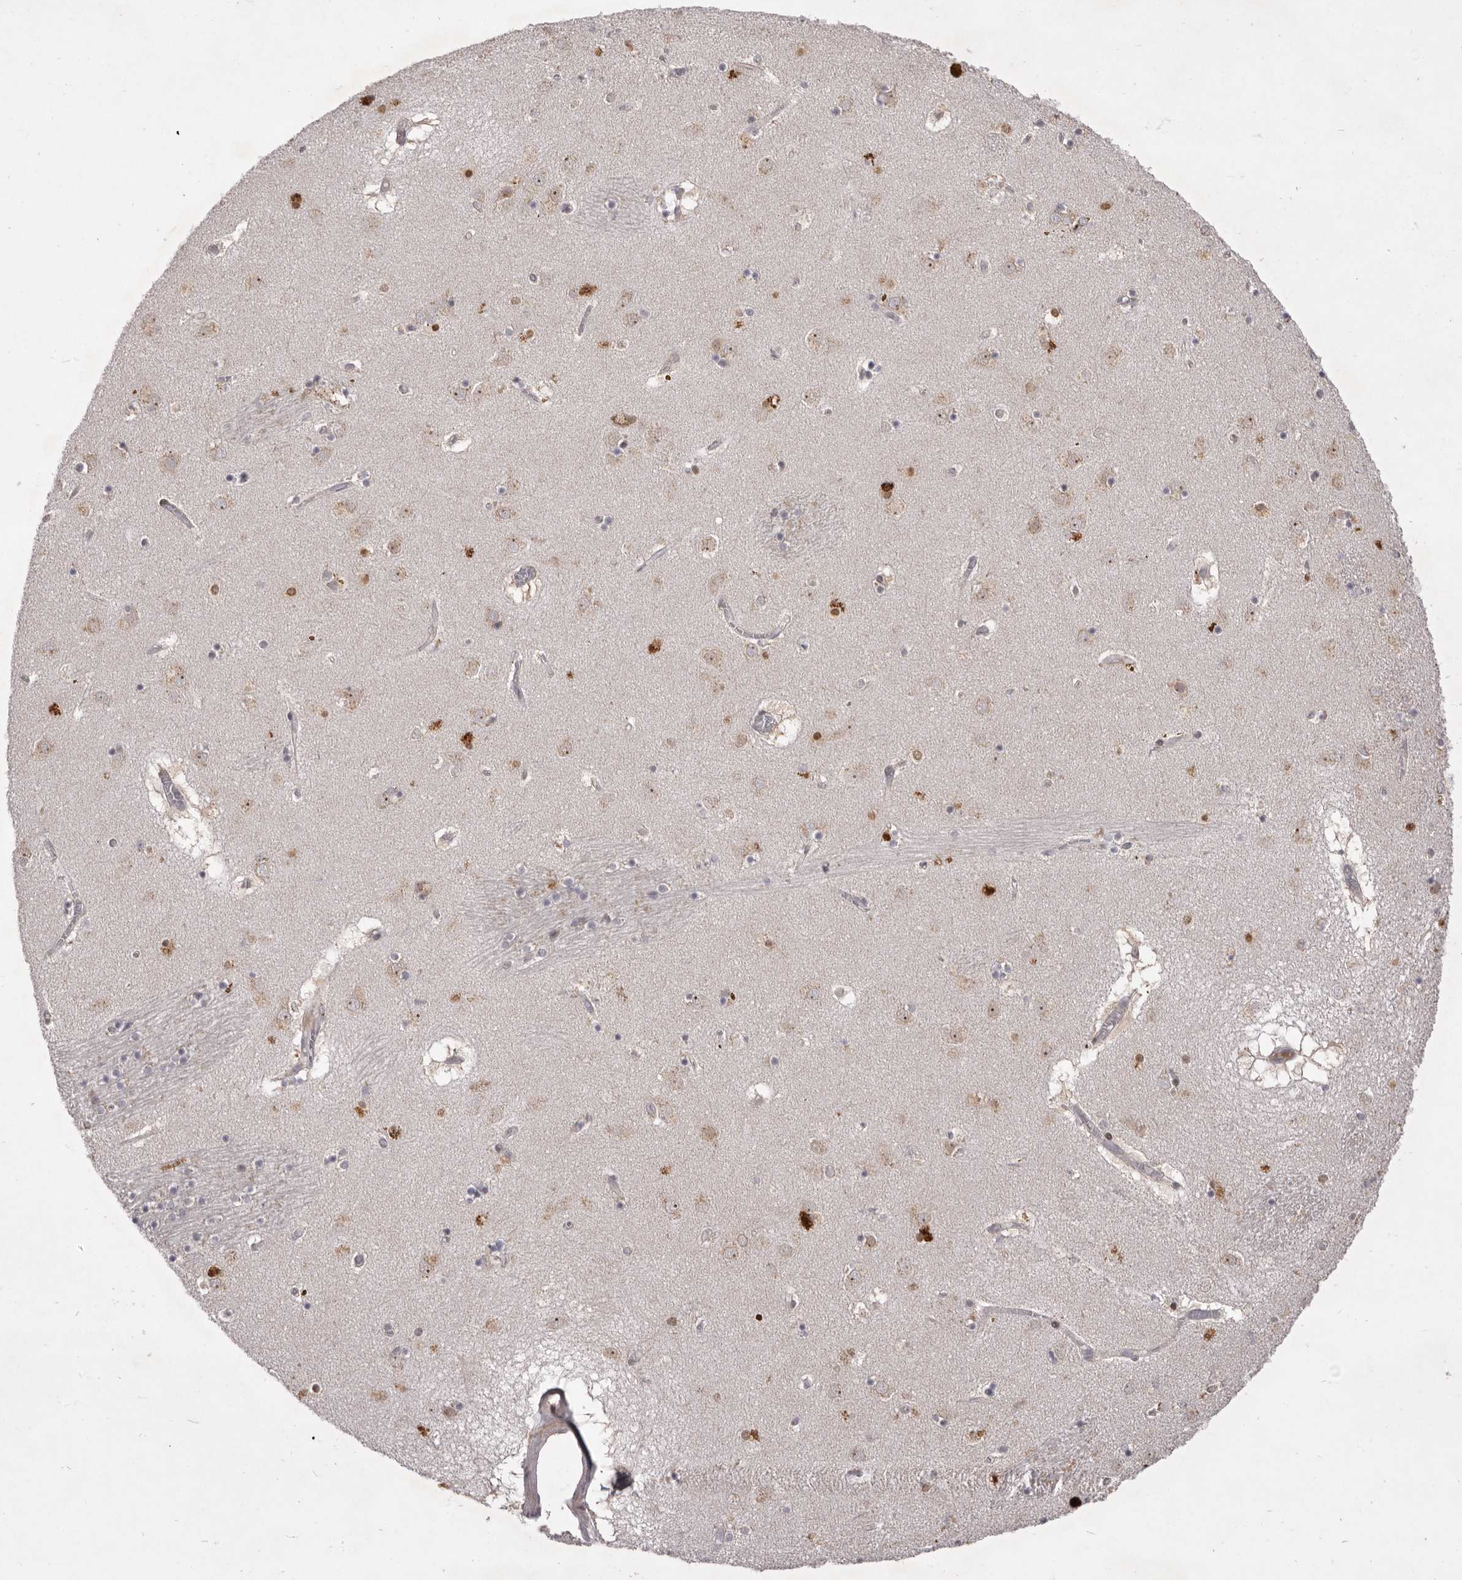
{"staining": {"intensity": "moderate", "quantity": "<25%", "location": "cytoplasmic/membranous,nuclear"}, "tissue": "caudate", "cell_type": "Glial cells", "image_type": "normal", "snomed": [{"axis": "morphology", "description": "Normal tissue, NOS"}, {"axis": "topography", "description": "Lateral ventricle wall"}], "caption": "This image reveals IHC staining of unremarkable caudate, with low moderate cytoplasmic/membranous,nuclear positivity in about <25% of glial cells.", "gene": "TBC1D8B", "patient": {"sex": "male", "age": 70}}